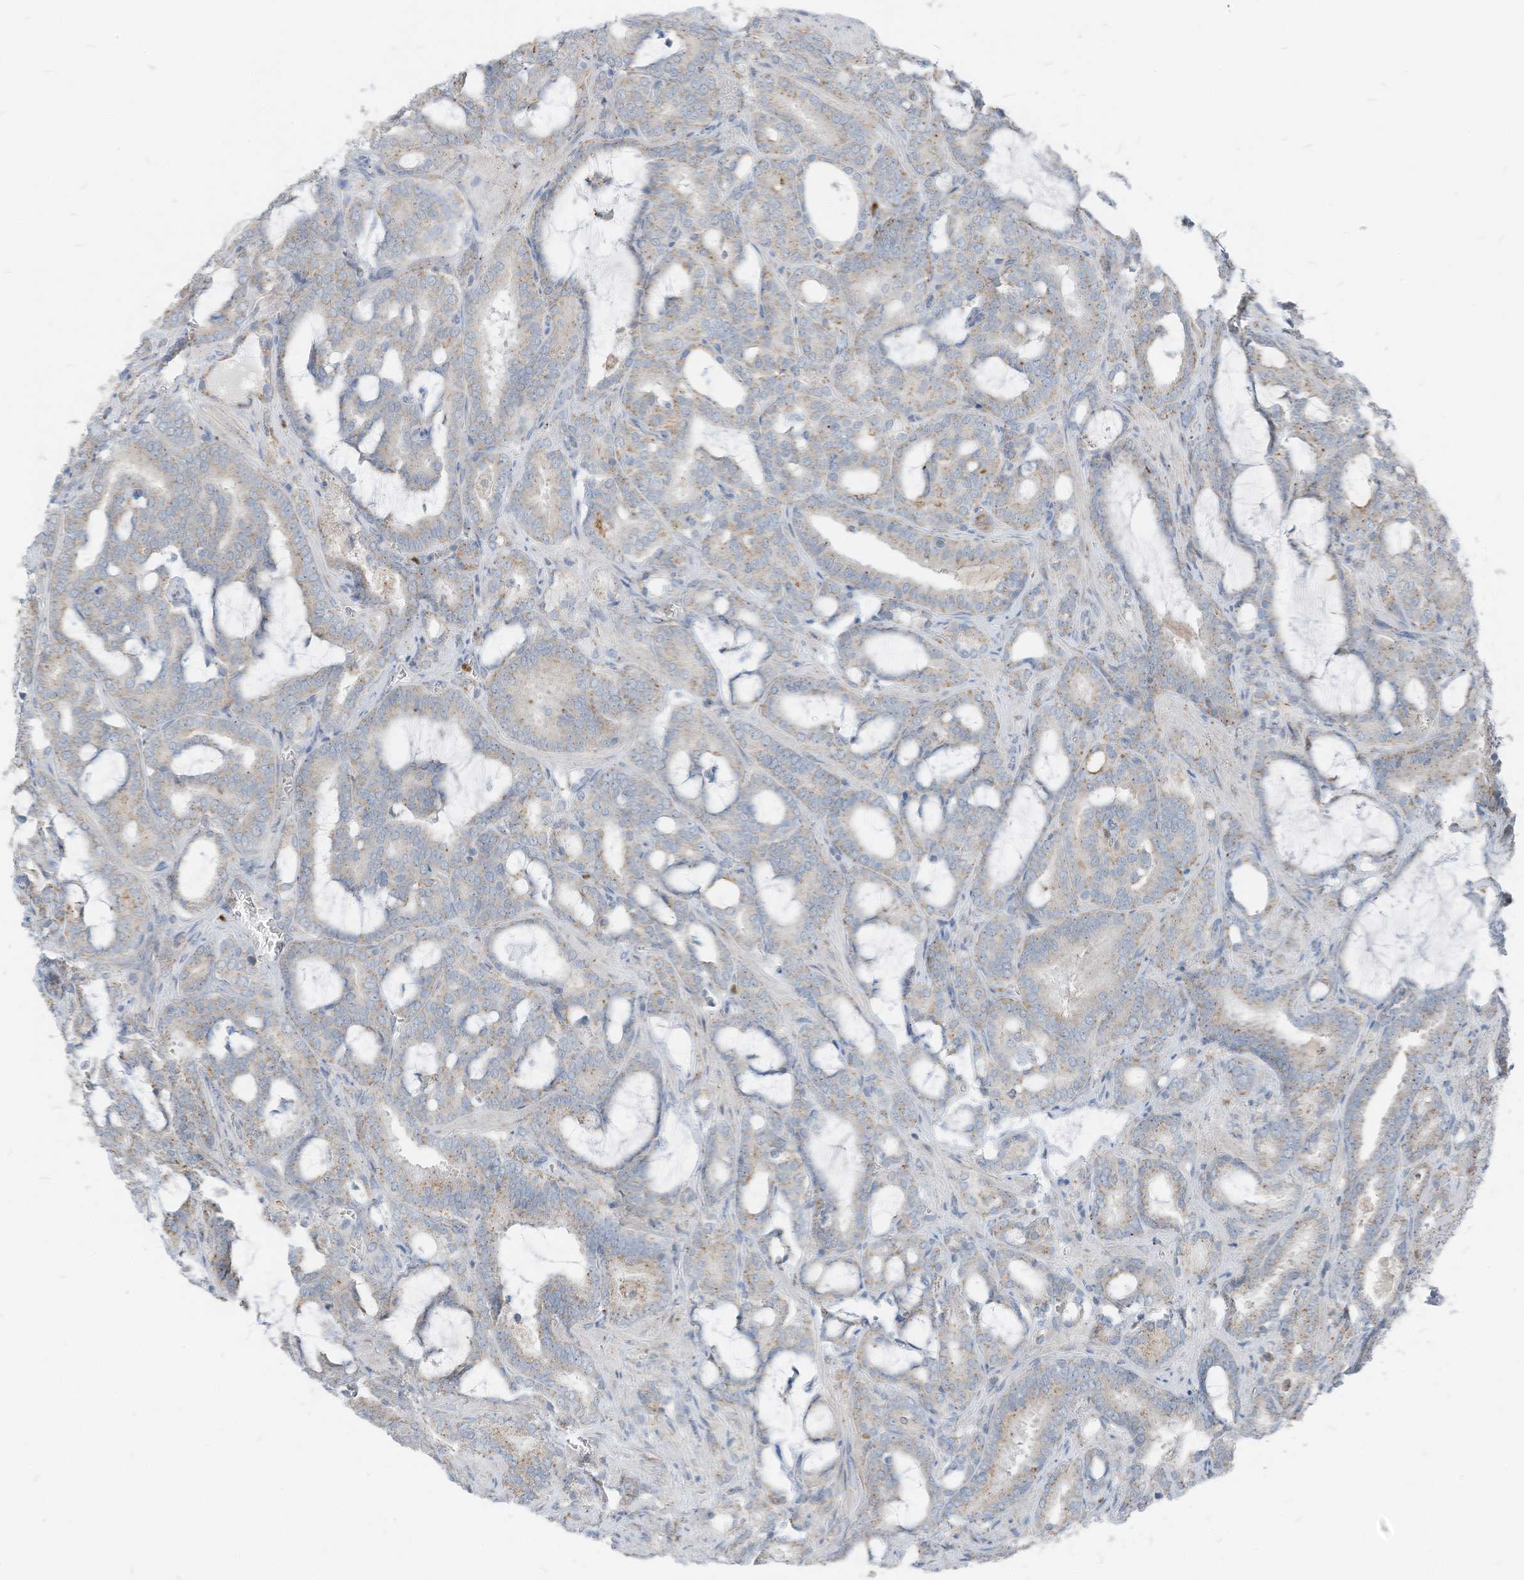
{"staining": {"intensity": "weak", "quantity": "25%-75%", "location": "cytoplasmic/membranous"}, "tissue": "prostate cancer", "cell_type": "Tumor cells", "image_type": "cancer", "snomed": [{"axis": "morphology", "description": "Adenocarcinoma, High grade"}, {"axis": "topography", "description": "Prostate and seminal vesicle, NOS"}], "caption": "Immunohistochemistry staining of prostate cancer (adenocarcinoma (high-grade)), which displays low levels of weak cytoplasmic/membranous positivity in about 25%-75% of tumor cells indicating weak cytoplasmic/membranous protein positivity. The staining was performed using DAB (brown) for protein detection and nuclei were counterstained in hematoxylin (blue).", "gene": "CHMP2B", "patient": {"sex": "male", "age": 67}}